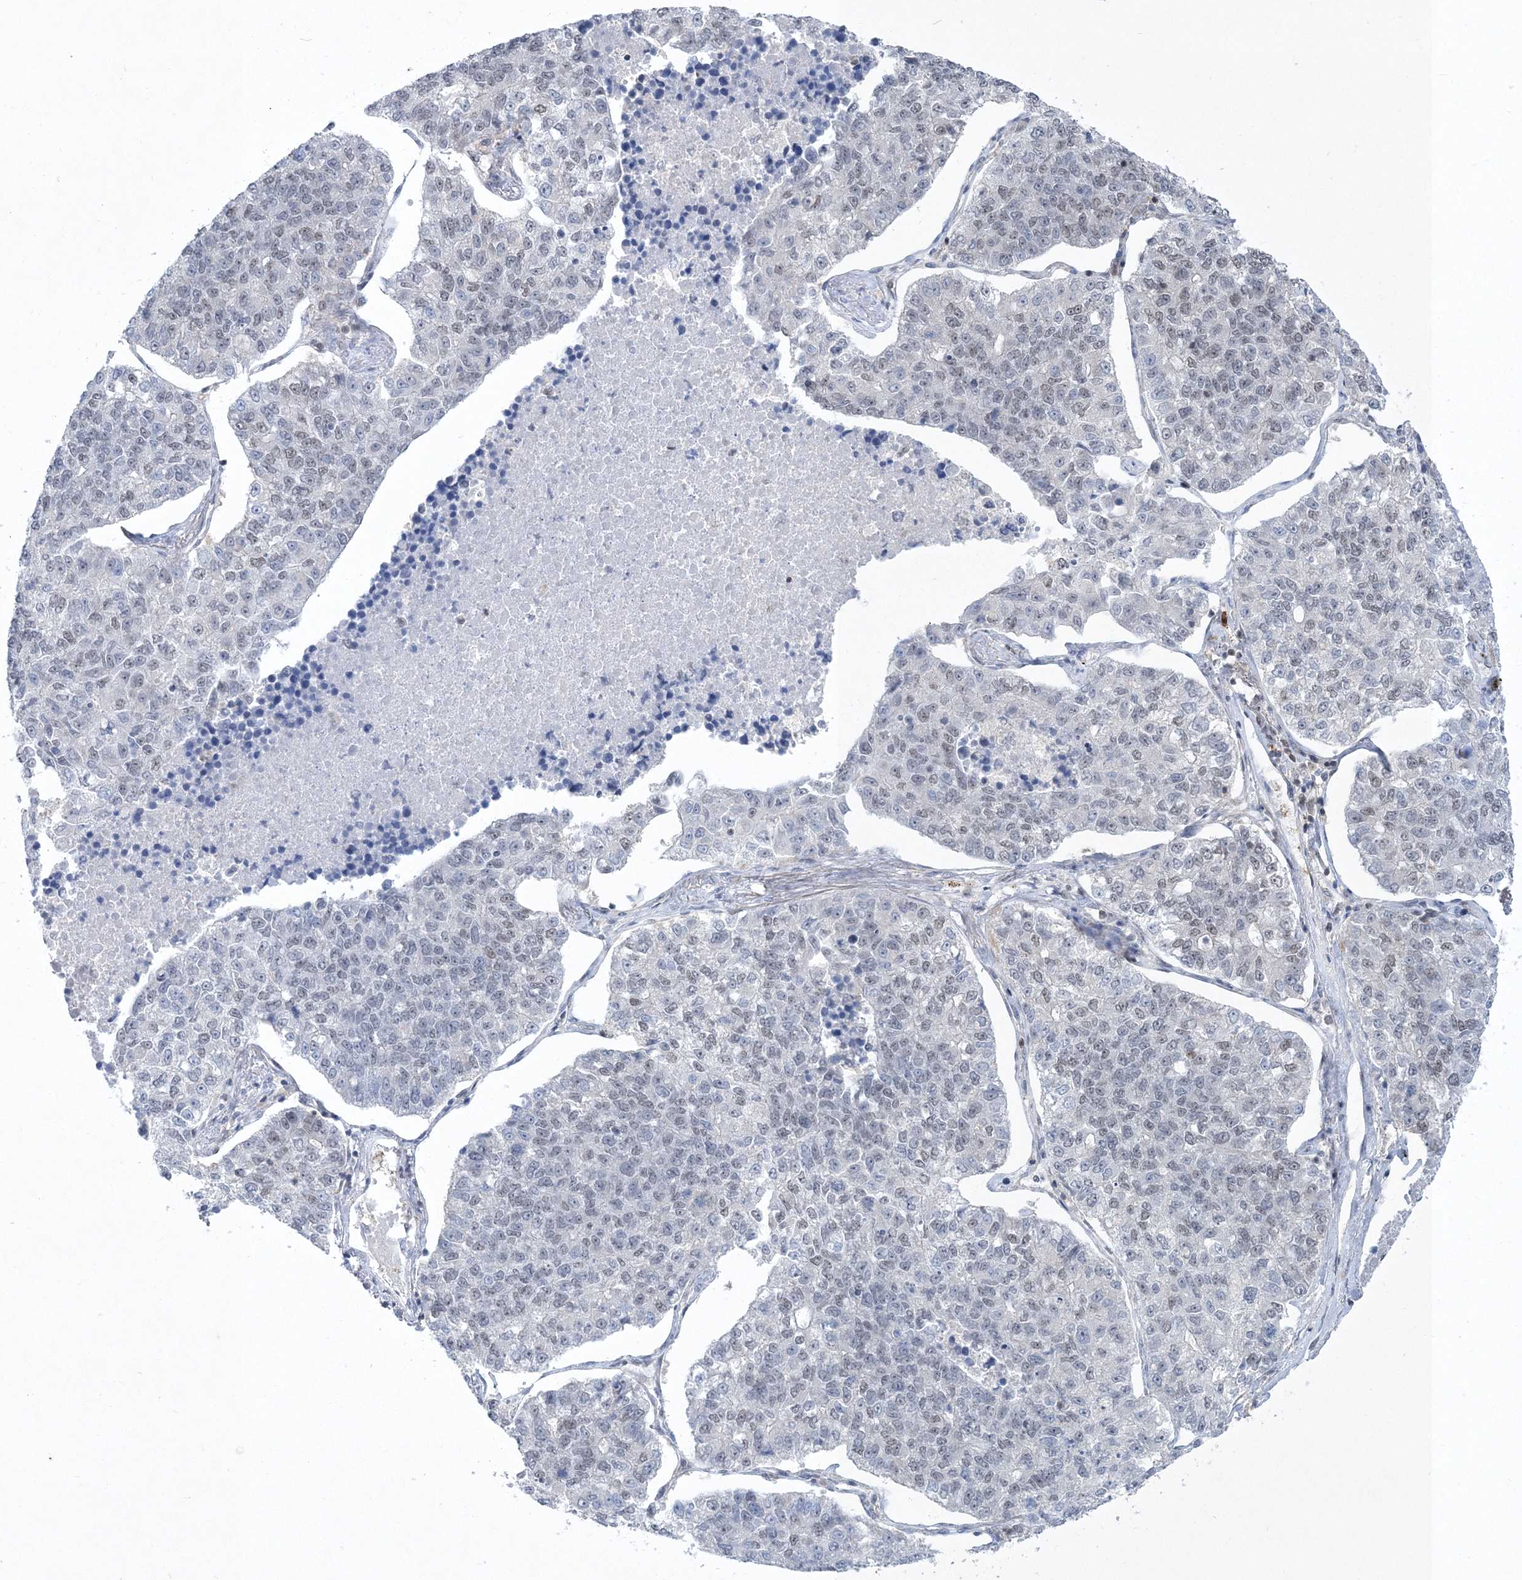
{"staining": {"intensity": "weak", "quantity": "<25%", "location": "nuclear"}, "tissue": "lung cancer", "cell_type": "Tumor cells", "image_type": "cancer", "snomed": [{"axis": "morphology", "description": "Adenocarcinoma, NOS"}, {"axis": "topography", "description": "Lung"}], "caption": "Micrograph shows no protein expression in tumor cells of lung cancer (adenocarcinoma) tissue. The staining was performed using DAB (3,3'-diaminobenzidine) to visualize the protein expression in brown, while the nuclei were stained in blue with hematoxylin (Magnification: 20x).", "gene": "PDS5A", "patient": {"sex": "male", "age": 49}}